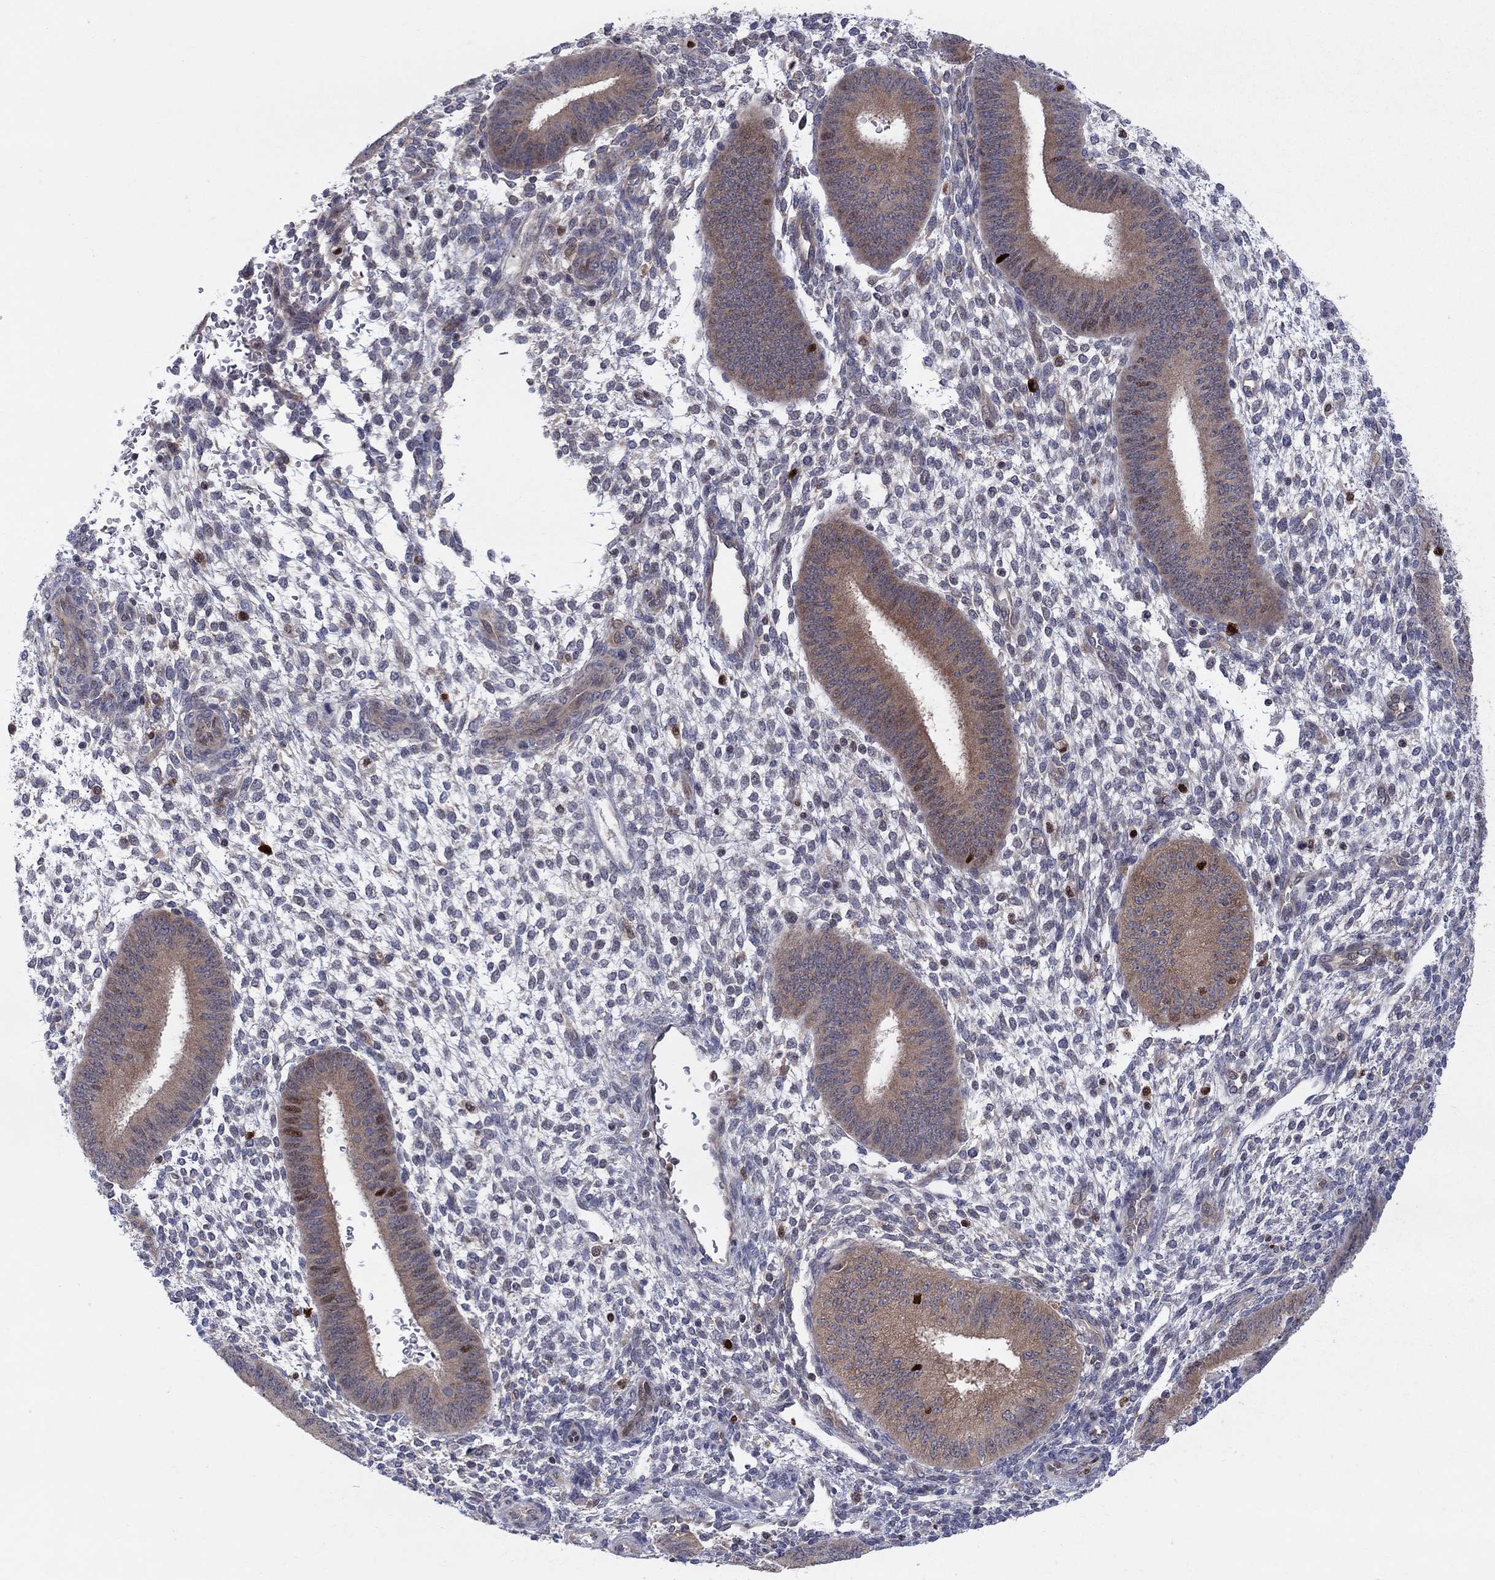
{"staining": {"intensity": "moderate", "quantity": "<25%", "location": "nuclear"}, "tissue": "endometrium", "cell_type": "Cells in endometrial stroma", "image_type": "normal", "snomed": [{"axis": "morphology", "description": "Normal tissue, NOS"}, {"axis": "topography", "description": "Endometrium"}], "caption": "Immunohistochemical staining of benign human endometrium exhibits <25% levels of moderate nuclear protein positivity in about <25% of cells in endometrial stroma. Using DAB (3,3'-diaminobenzidine) (brown) and hematoxylin (blue) stains, captured at high magnification using brightfield microscopy.", "gene": "ZNHIT3", "patient": {"sex": "female", "age": 39}}